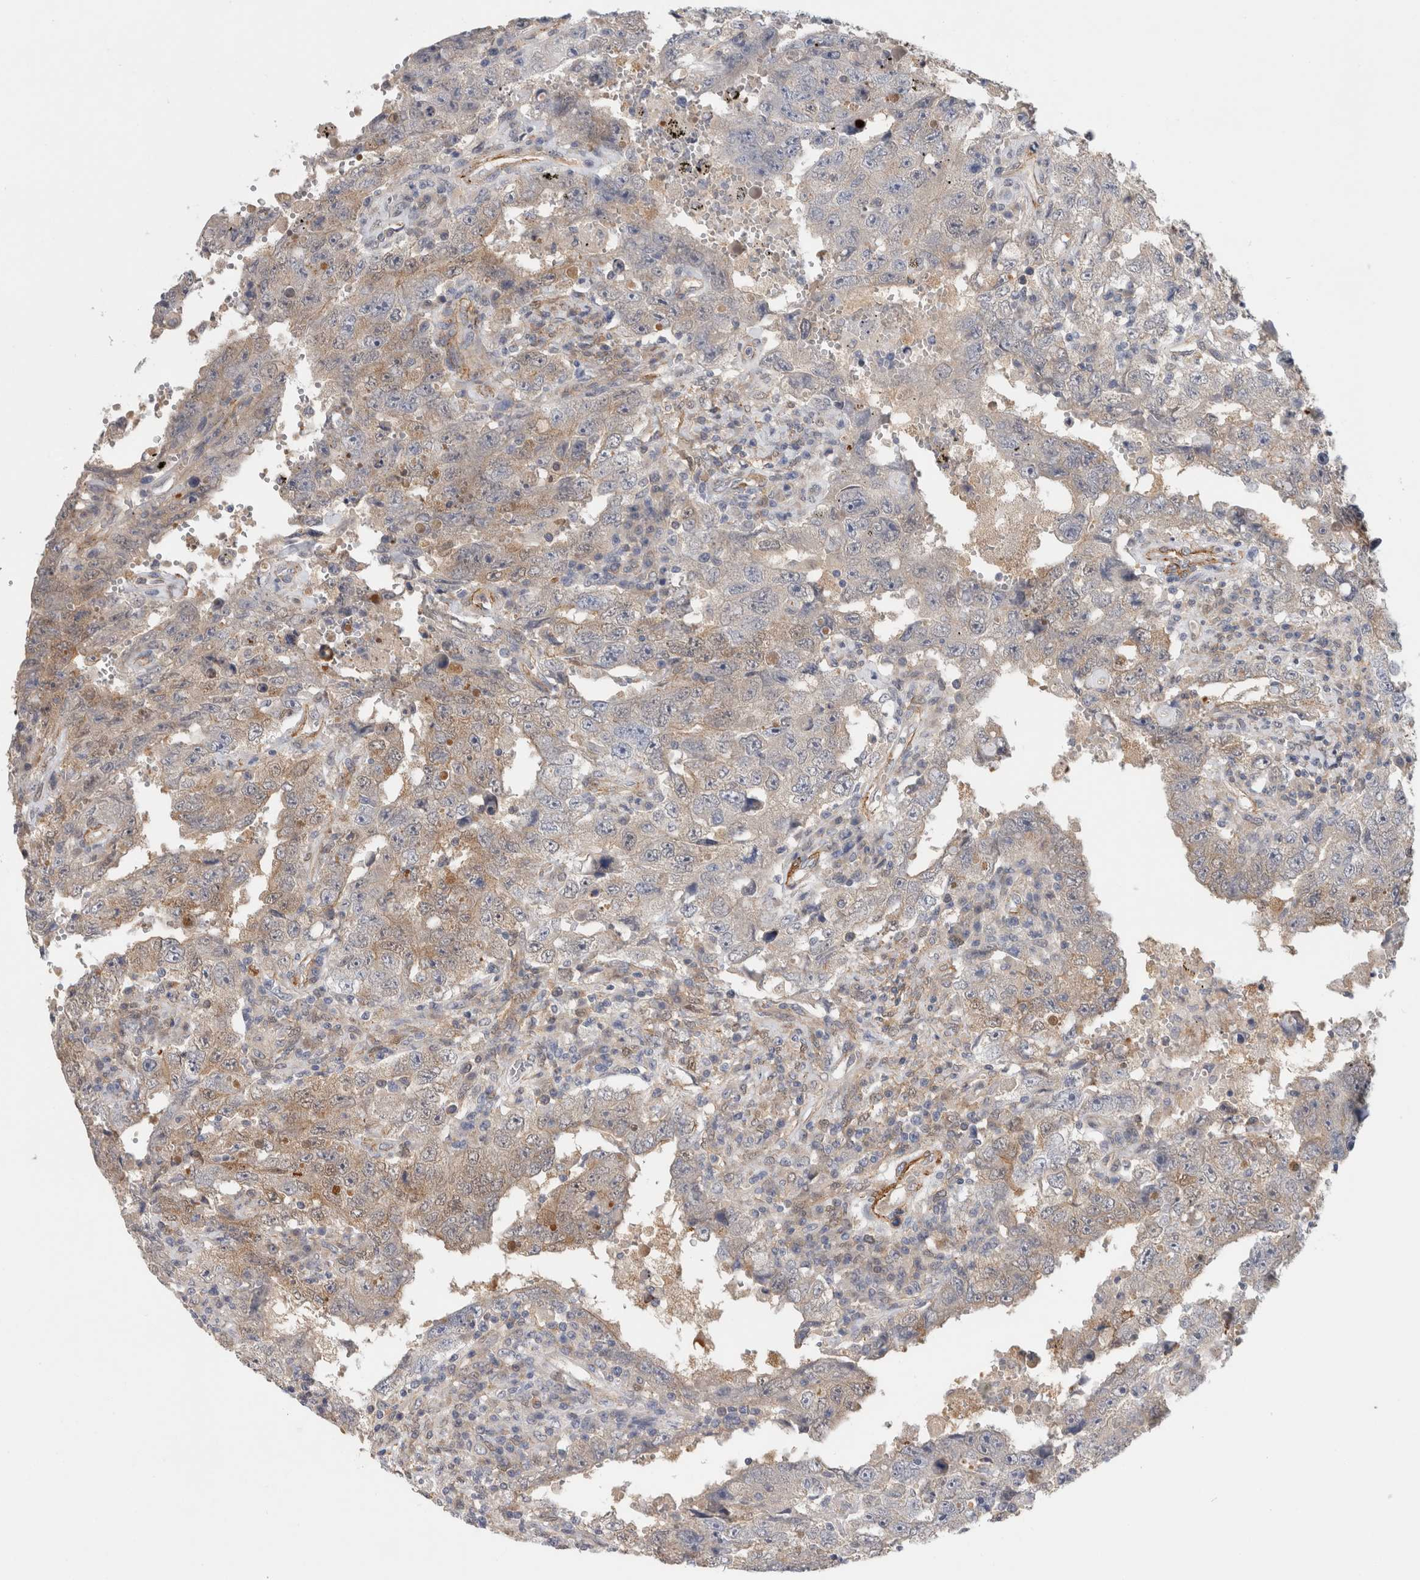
{"staining": {"intensity": "weak", "quantity": "<25%", "location": "cytoplasmic/membranous"}, "tissue": "testis cancer", "cell_type": "Tumor cells", "image_type": "cancer", "snomed": [{"axis": "morphology", "description": "Carcinoma, Embryonal, NOS"}, {"axis": "topography", "description": "Testis"}], "caption": "High magnification brightfield microscopy of testis embryonal carcinoma stained with DAB (3,3'-diaminobenzidine) (brown) and counterstained with hematoxylin (blue): tumor cells show no significant staining. (DAB immunohistochemistry (IHC), high magnification).", "gene": "PGM1", "patient": {"sex": "male", "age": 26}}